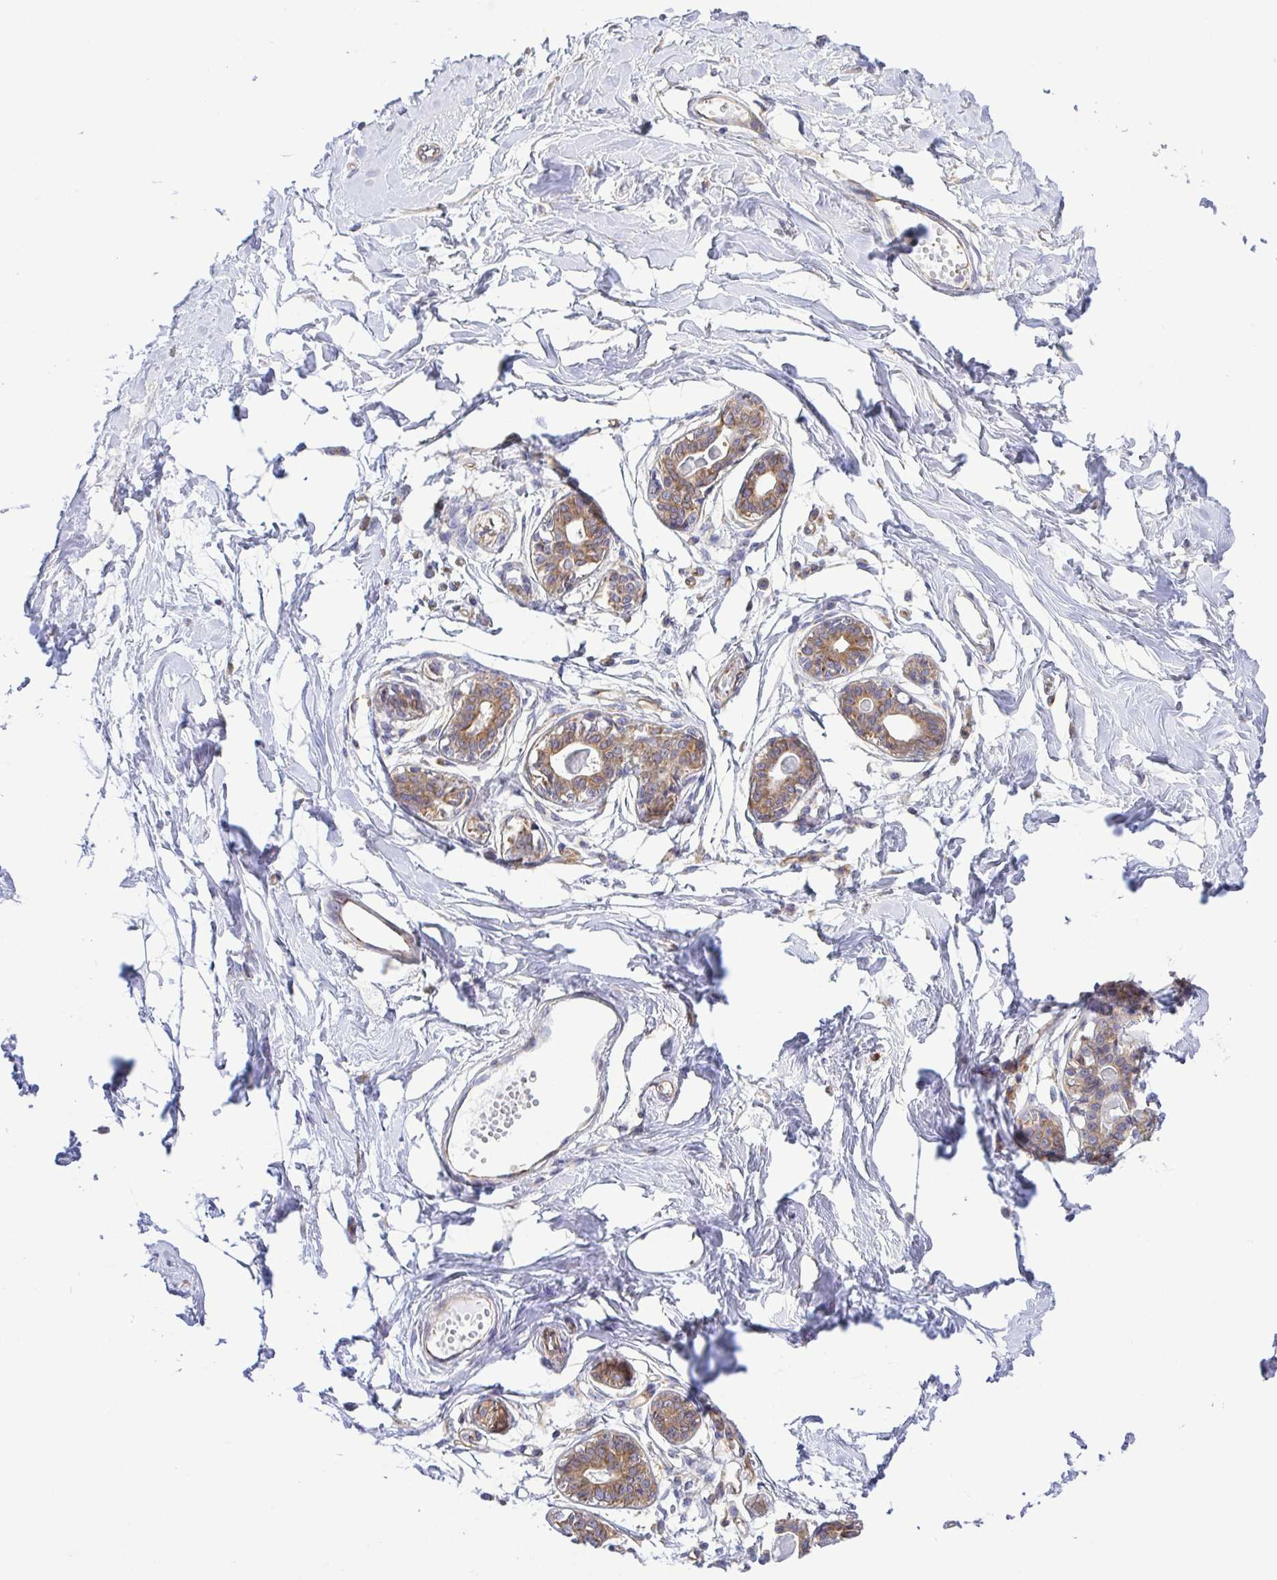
{"staining": {"intensity": "negative", "quantity": "none", "location": "none"}, "tissue": "breast", "cell_type": "Adipocytes", "image_type": "normal", "snomed": [{"axis": "morphology", "description": "Normal tissue, NOS"}, {"axis": "topography", "description": "Breast"}], "caption": "This is an IHC photomicrograph of benign human breast. There is no expression in adipocytes.", "gene": "KIF5B", "patient": {"sex": "female", "age": 45}}